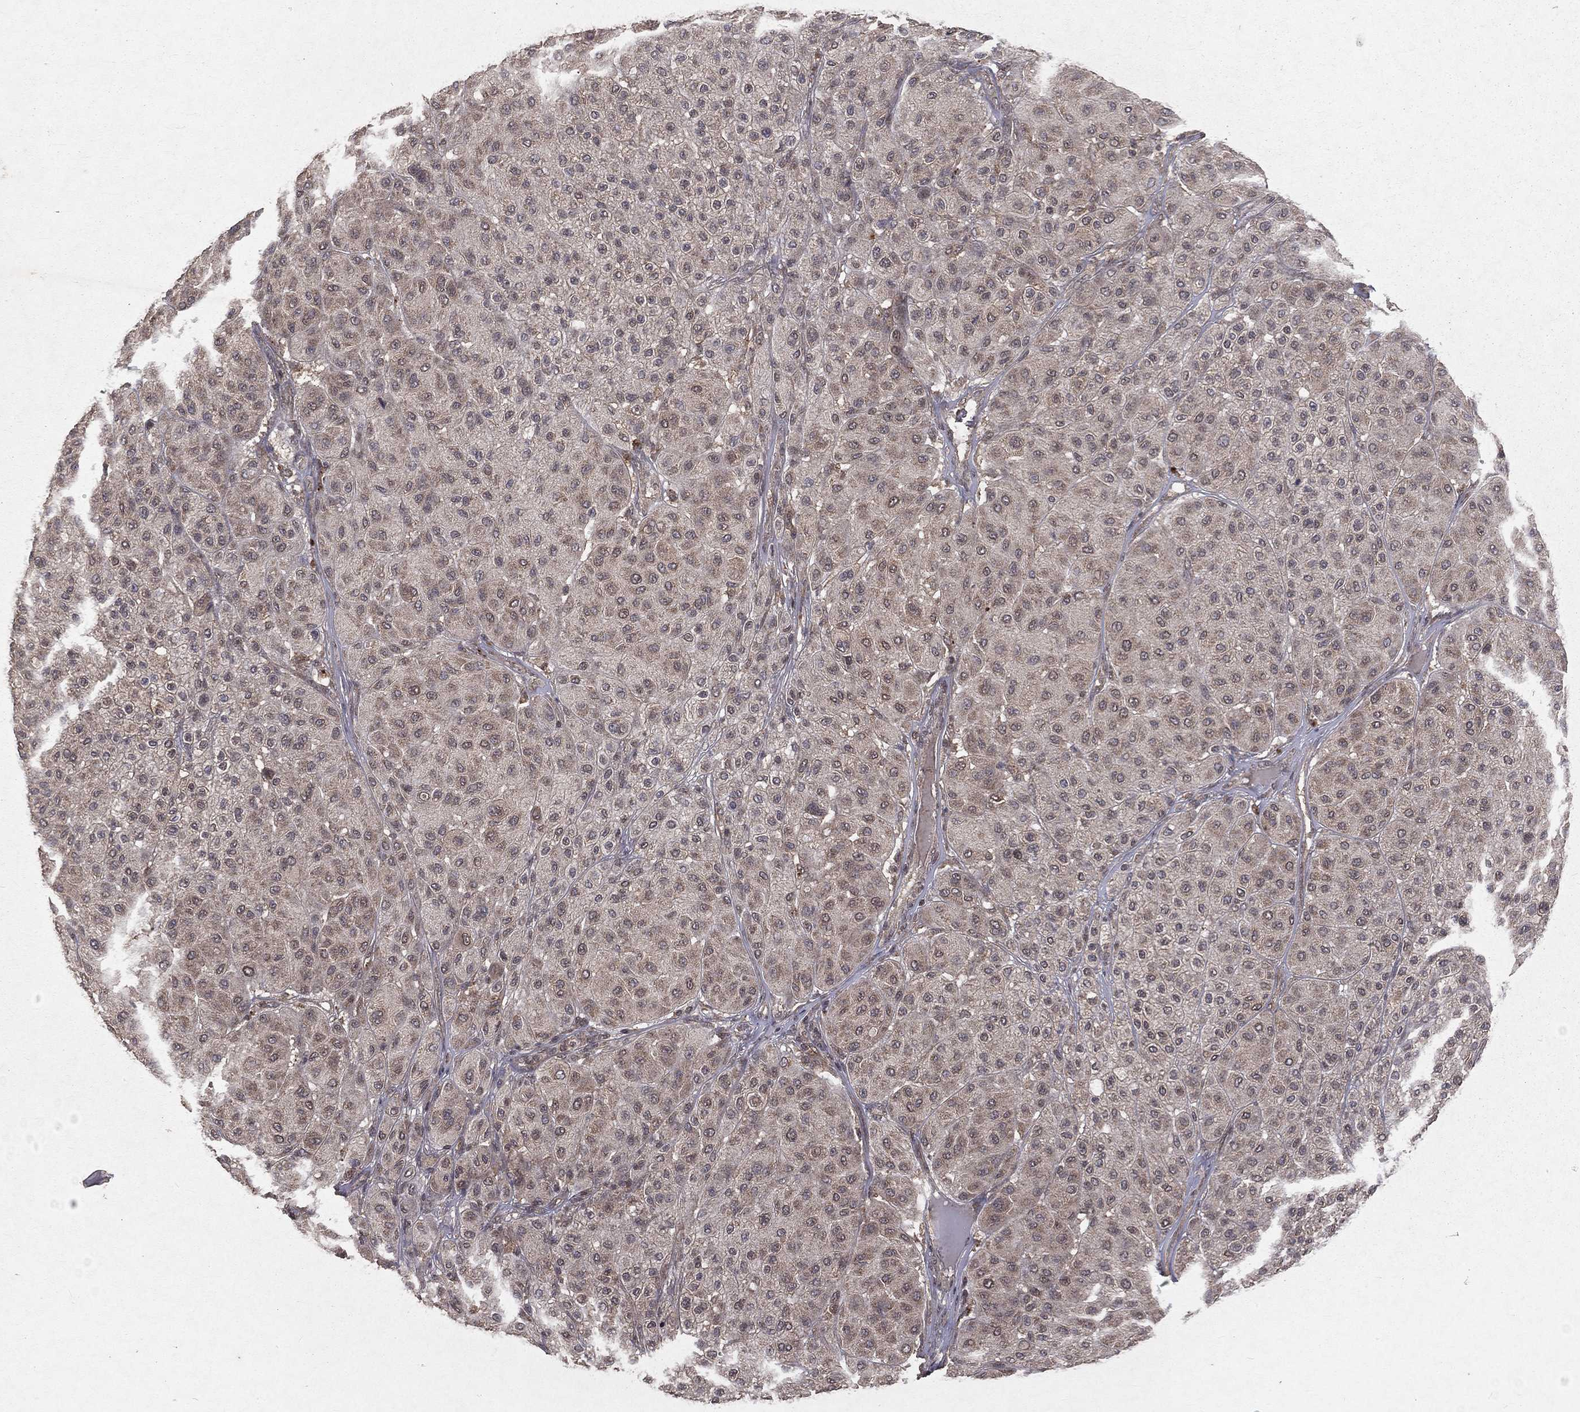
{"staining": {"intensity": "weak", "quantity": "<25%", "location": "cytoplasmic/membranous"}, "tissue": "melanoma", "cell_type": "Tumor cells", "image_type": "cancer", "snomed": [{"axis": "morphology", "description": "Malignant melanoma, Metastatic site"}, {"axis": "topography", "description": "Smooth muscle"}], "caption": "Tumor cells are negative for brown protein staining in melanoma.", "gene": "ZDHHC15", "patient": {"sex": "male", "age": 41}}